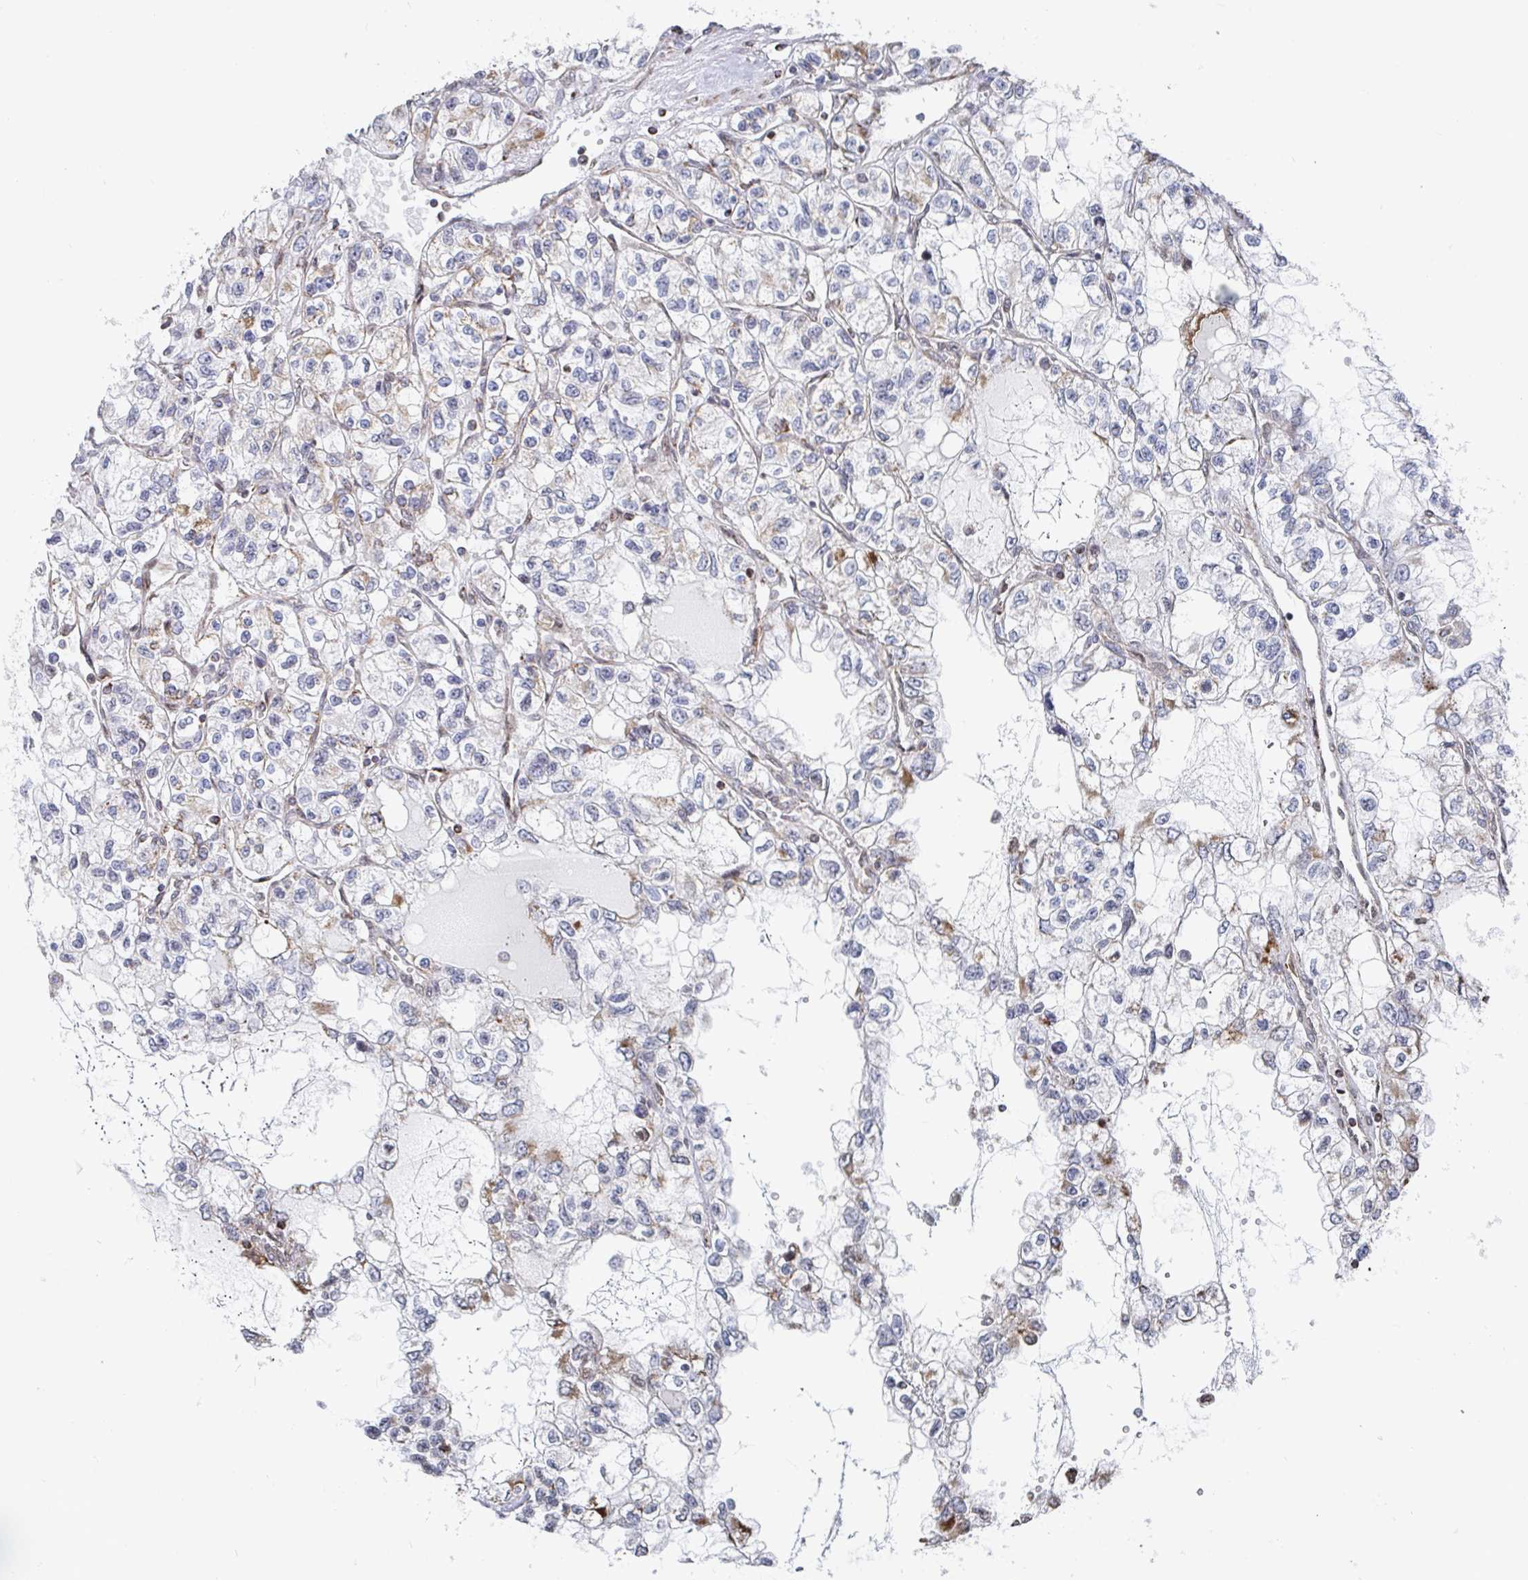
{"staining": {"intensity": "moderate", "quantity": "<25%", "location": "cytoplasmic/membranous"}, "tissue": "renal cancer", "cell_type": "Tumor cells", "image_type": "cancer", "snomed": [{"axis": "morphology", "description": "Adenocarcinoma, NOS"}, {"axis": "topography", "description": "Kidney"}], "caption": "Immunohistochemistry of human renal adenocarcinoma shows low levels of moderate cytoplasmic/membranous expression in about <25% of tumor cells.", "gene": "STARD8", "patient": {"sex": "female", "age": 59}}